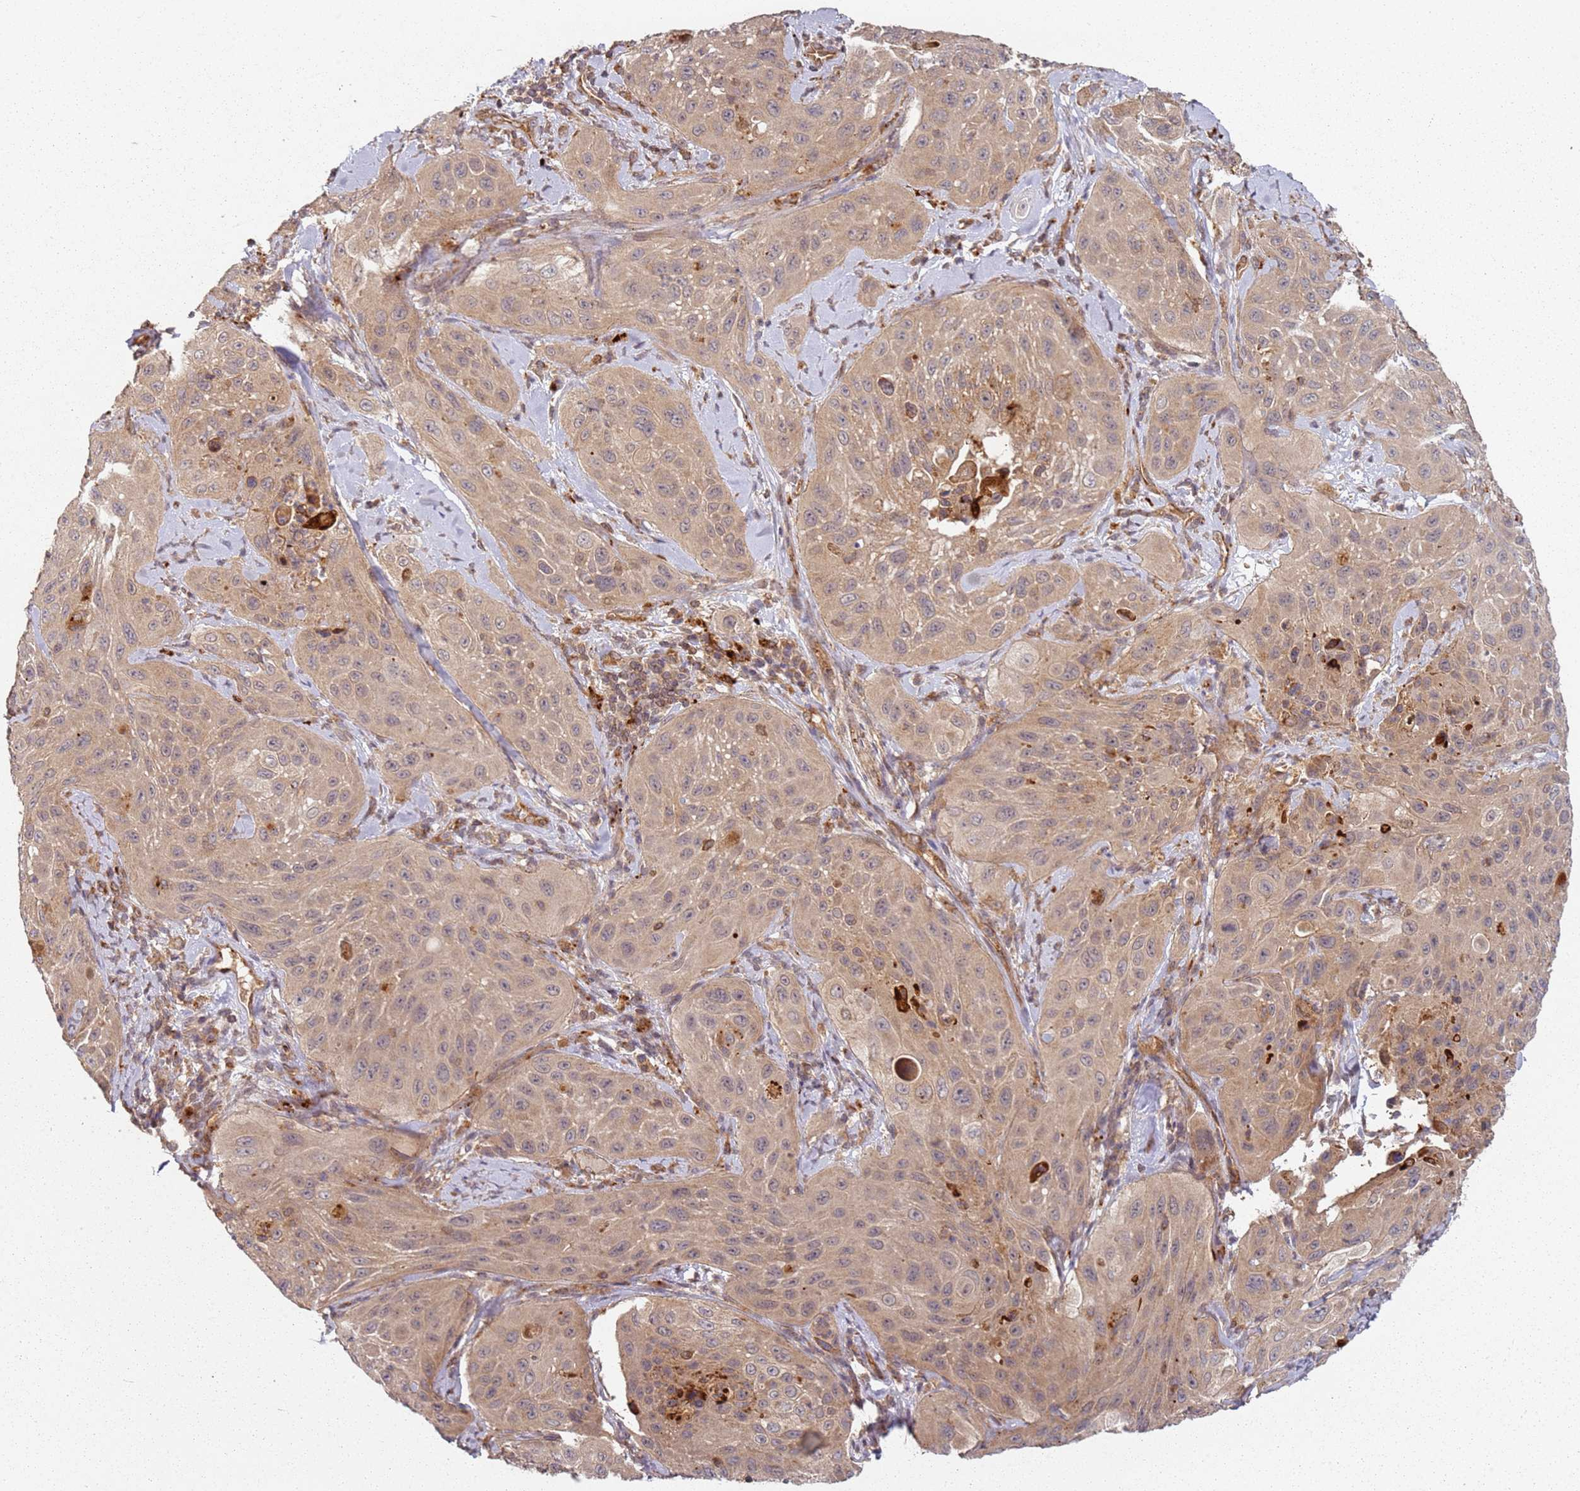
{"staining": {"intensity": "moderate", "quantity": "25%-75%", "location": "cytoplasmic/membranous"}, "tissue": "cervical cancer", "cell_type": "Tumor cells", "image_type": "cancer", "snomed": [{"axis": "morphology", "description": "Squamous cell carcinoma, NOS"}, {"axis": "topography", "description": "Cervix"}], "caption": "An IHC photomicrograph of tumor tissue is shown. Protein staining in brown labels moderate cytoplasmic/membranous positivity in squamous cell carcinoma (cervical) within tumor cells. The staining is performed using DAB brown chromogen to label protein expression. The nuclei are counter-stained blue using hematoxylin.", "gene": "SCGB2B2", "patient": {"sex": "female", "age": 42}}